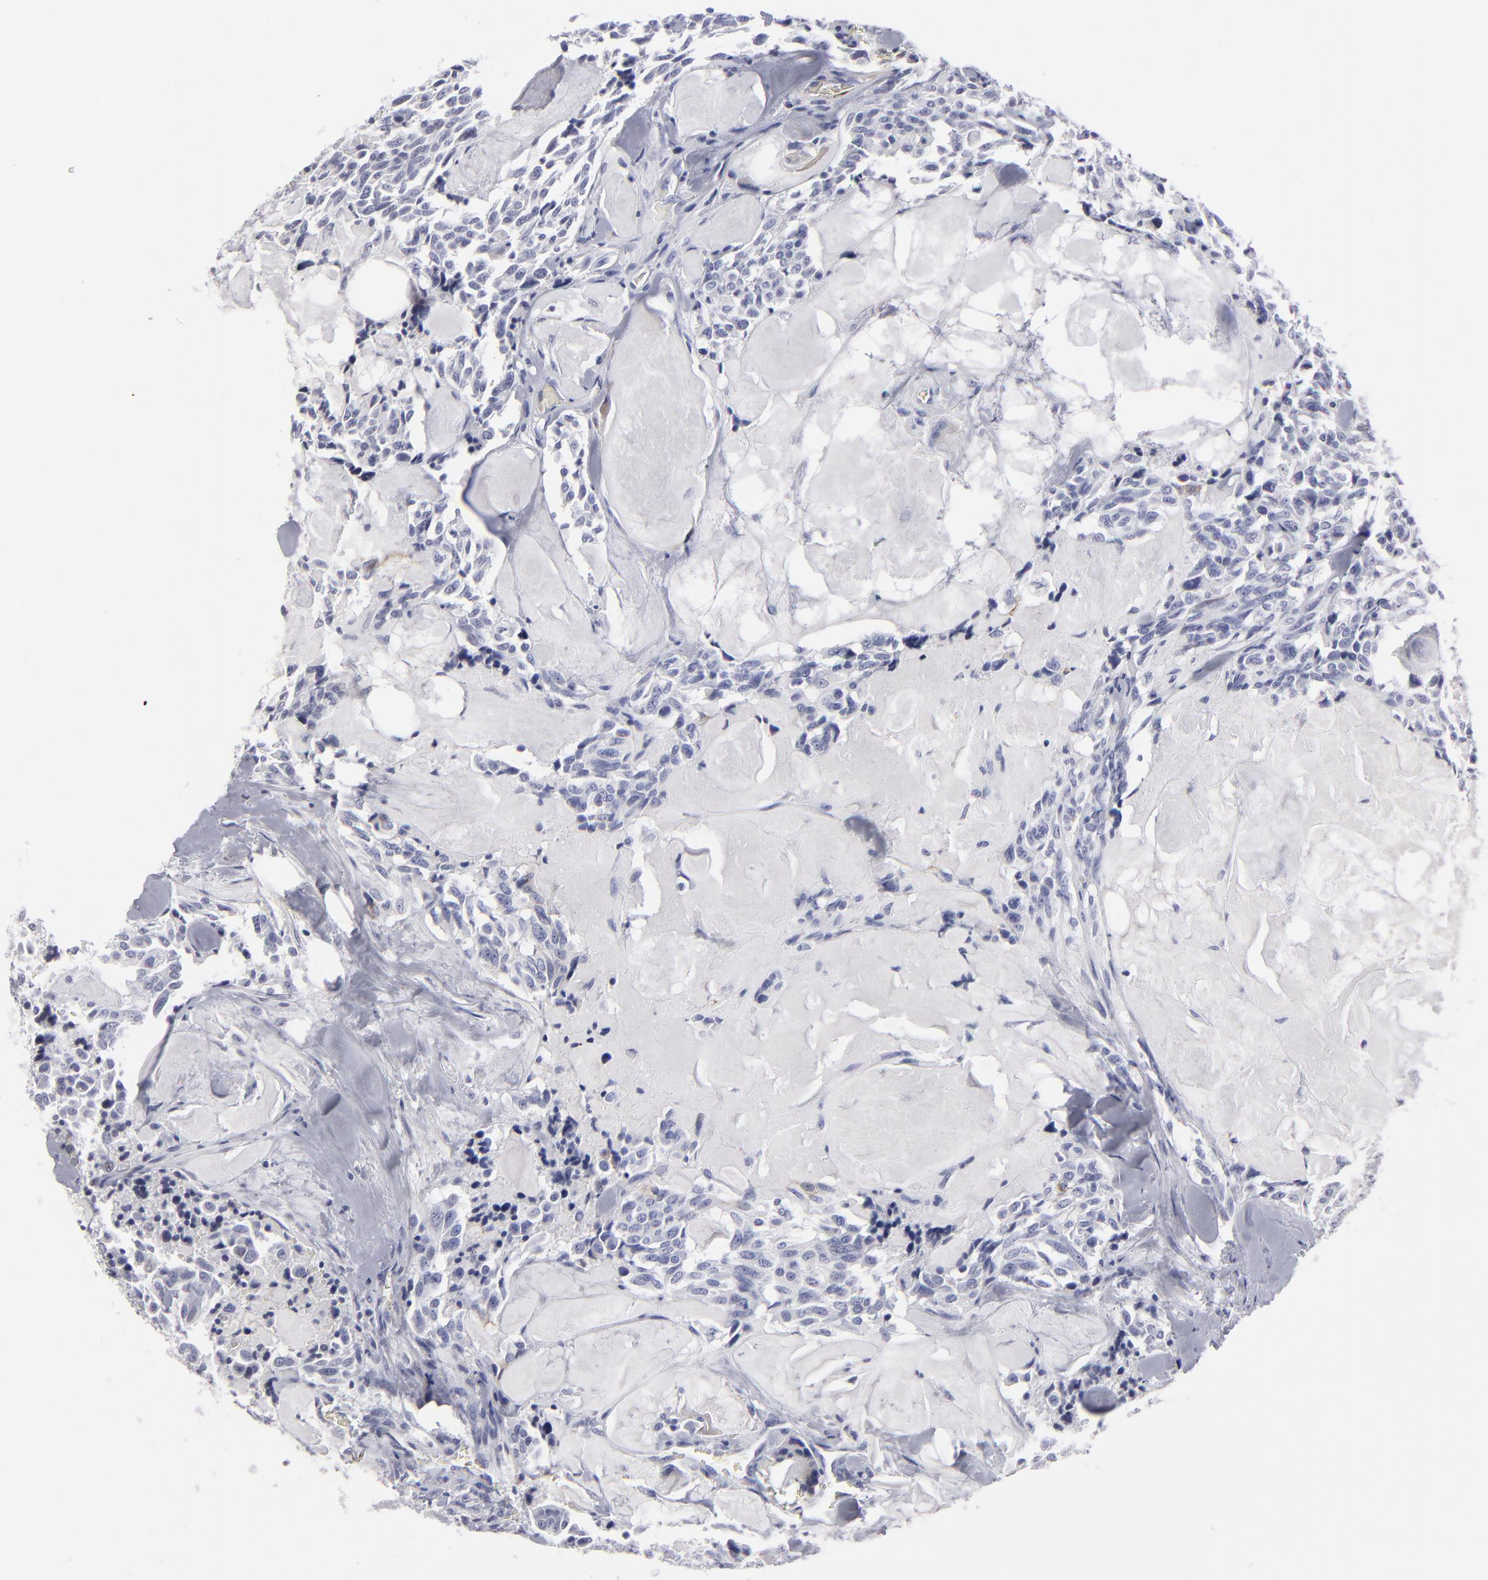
{"staining": {"intensity": "negative", "quantity": "none", "location": "none"}, "tissue": "thyroid cancer", "cell_type": "Tumor cells", "image_type": "cancer", "snomed": [{"axis": "morphology", "description": "Carcinoma, NOS"}, {"axis": "morphology", "description": "Carcinoid, malignant, NOS"}, {"axis": "topography", "description": "Thyroid gland"}], "caption": "Tumor cells are negative for brown protein staining in thyroid carcinoid (malignant). The staining is performed using DAB (3,3'-diaminobenzidine) brown chromogen with nuclei counter-stained in using hematoxylin.", "gene": "CADM3", "patient": {"sex": "male", "age": 33}}